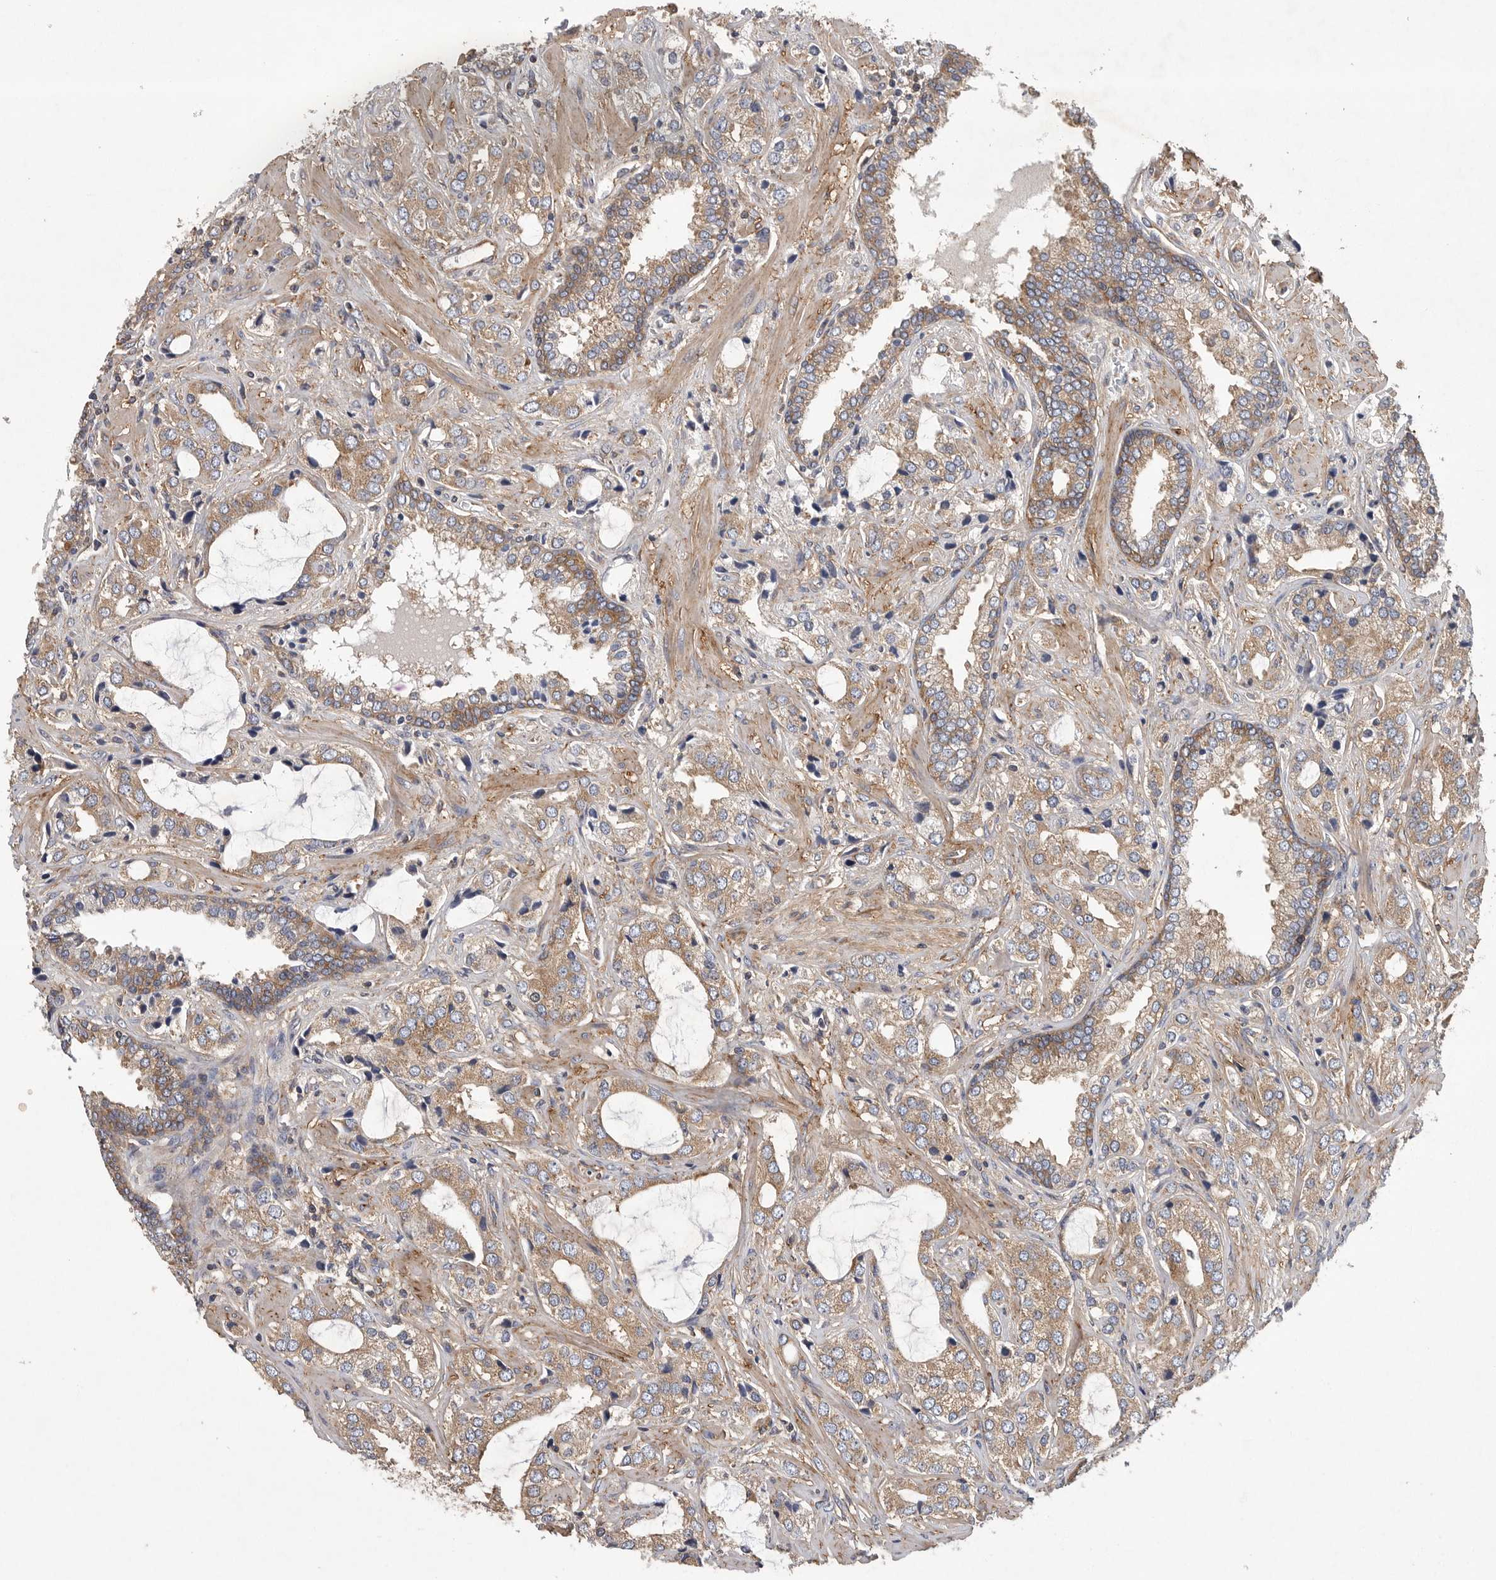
{"staining": {"intensity": "moderate", "quantity": ">75%", "location": "cytoplasmic/membranous"}, "tissue": "prostate cancer", "cell_type": "Tumor cells", "image_type": "cancer", "snomed": [{"axis": "morphology", "description": "Adenocarcinoma, High grade"}, {"axis": "topography", "description": "Prostate"}], "caption": "Protein expression analysis of prostate cancer demonstrates moderate cytoplasmic/membranous expression in approximately >75% of tumor cells.", "gene": "OXR1", "patient": {"sex": "male", "age": 66}}